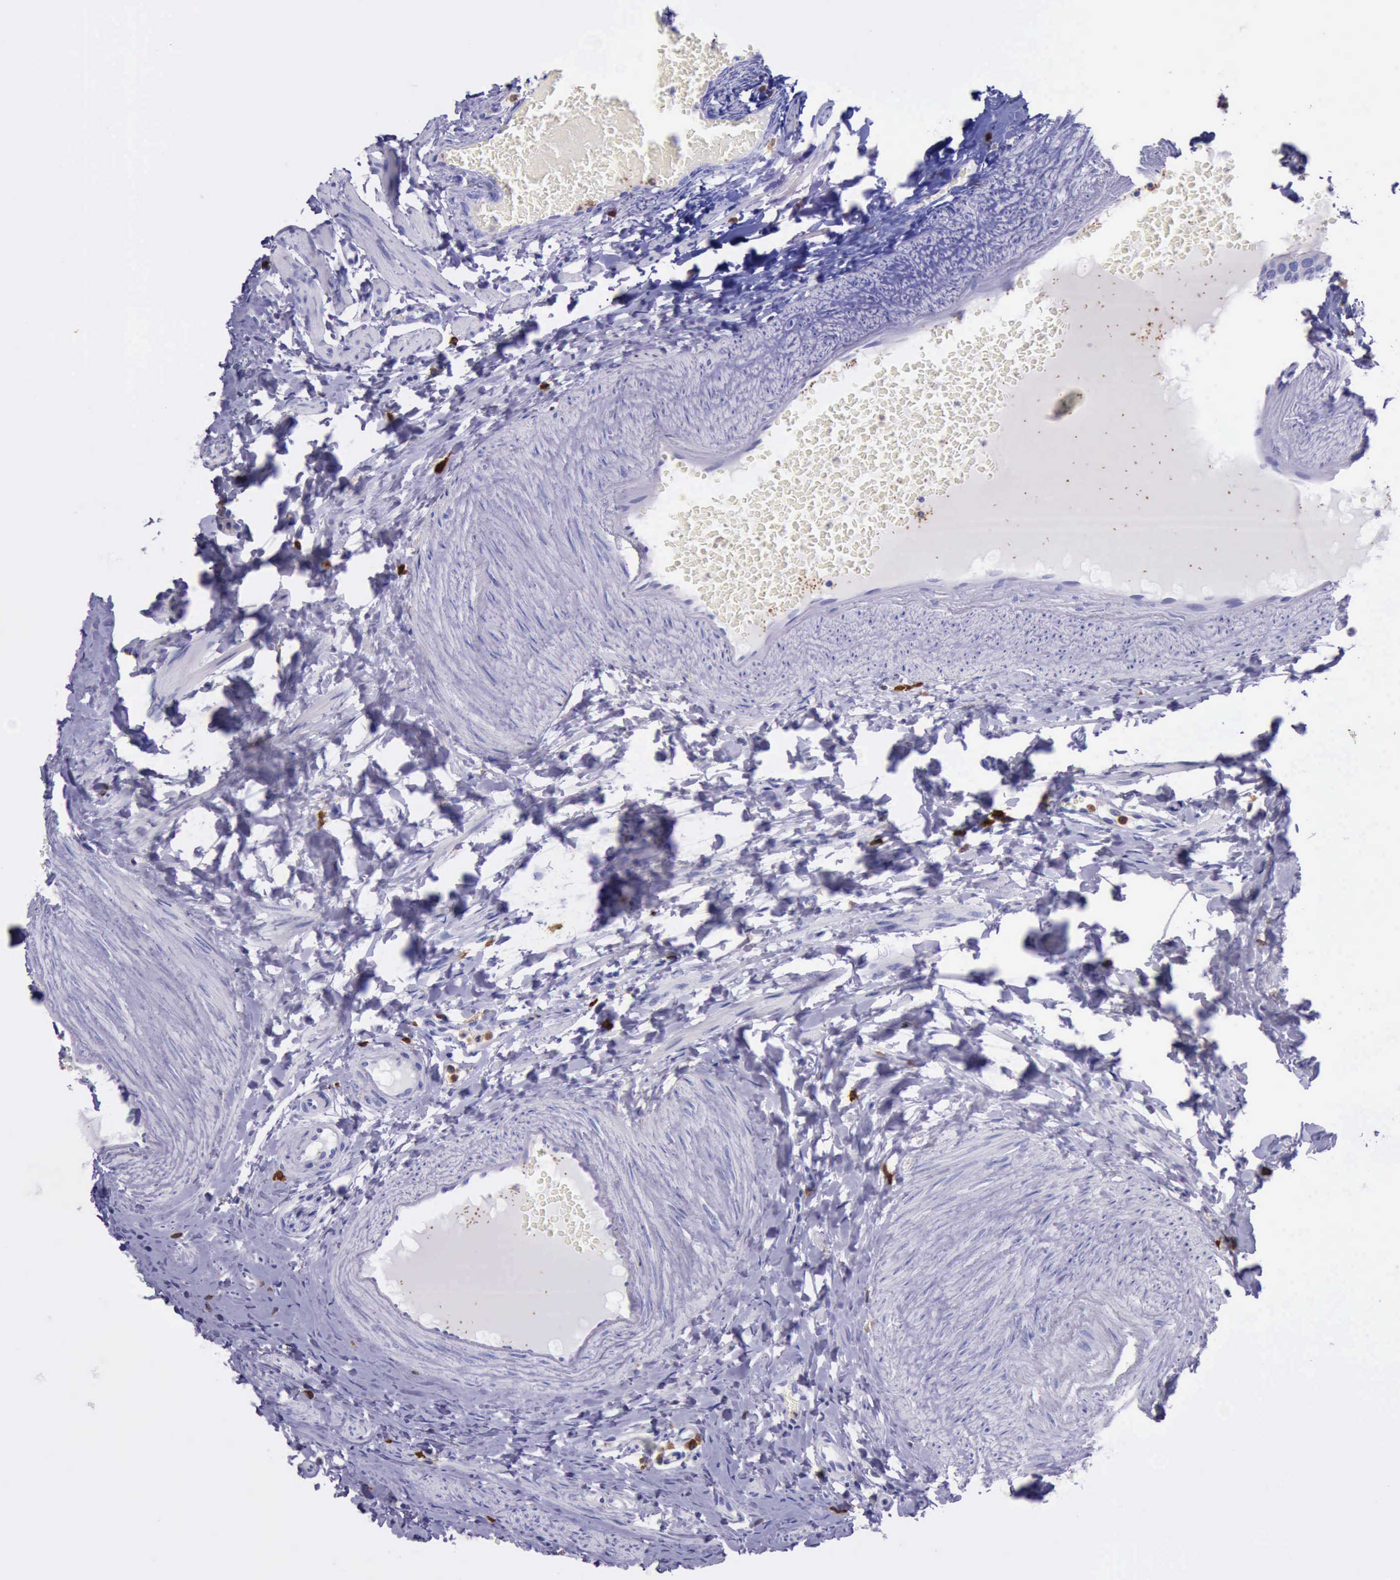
{"staining": {"intensity": "negative", "quantity": "none", "location": "none"}, "tissue": "fallopian tube", "cell_type": "Glandular cells", "image_type": "normal", "snomed": [{"axis": "morphology", "description": "Normal tissue, NOS"}, {"axis": "topography", "description": "Fallopian tube"}, {"axis": "topography", "description": "Ovary"}], "caption": "There is no significant staining in glandular cells of fallopian tube. (Stains: DAB (3,3'-diaminobenzidine) IHC with hematoxylin counter stain, Microscopy: brightfield microscopy at high magnification).", "gene": "BTK", "patient": {"sex": "female", "age": 51}}